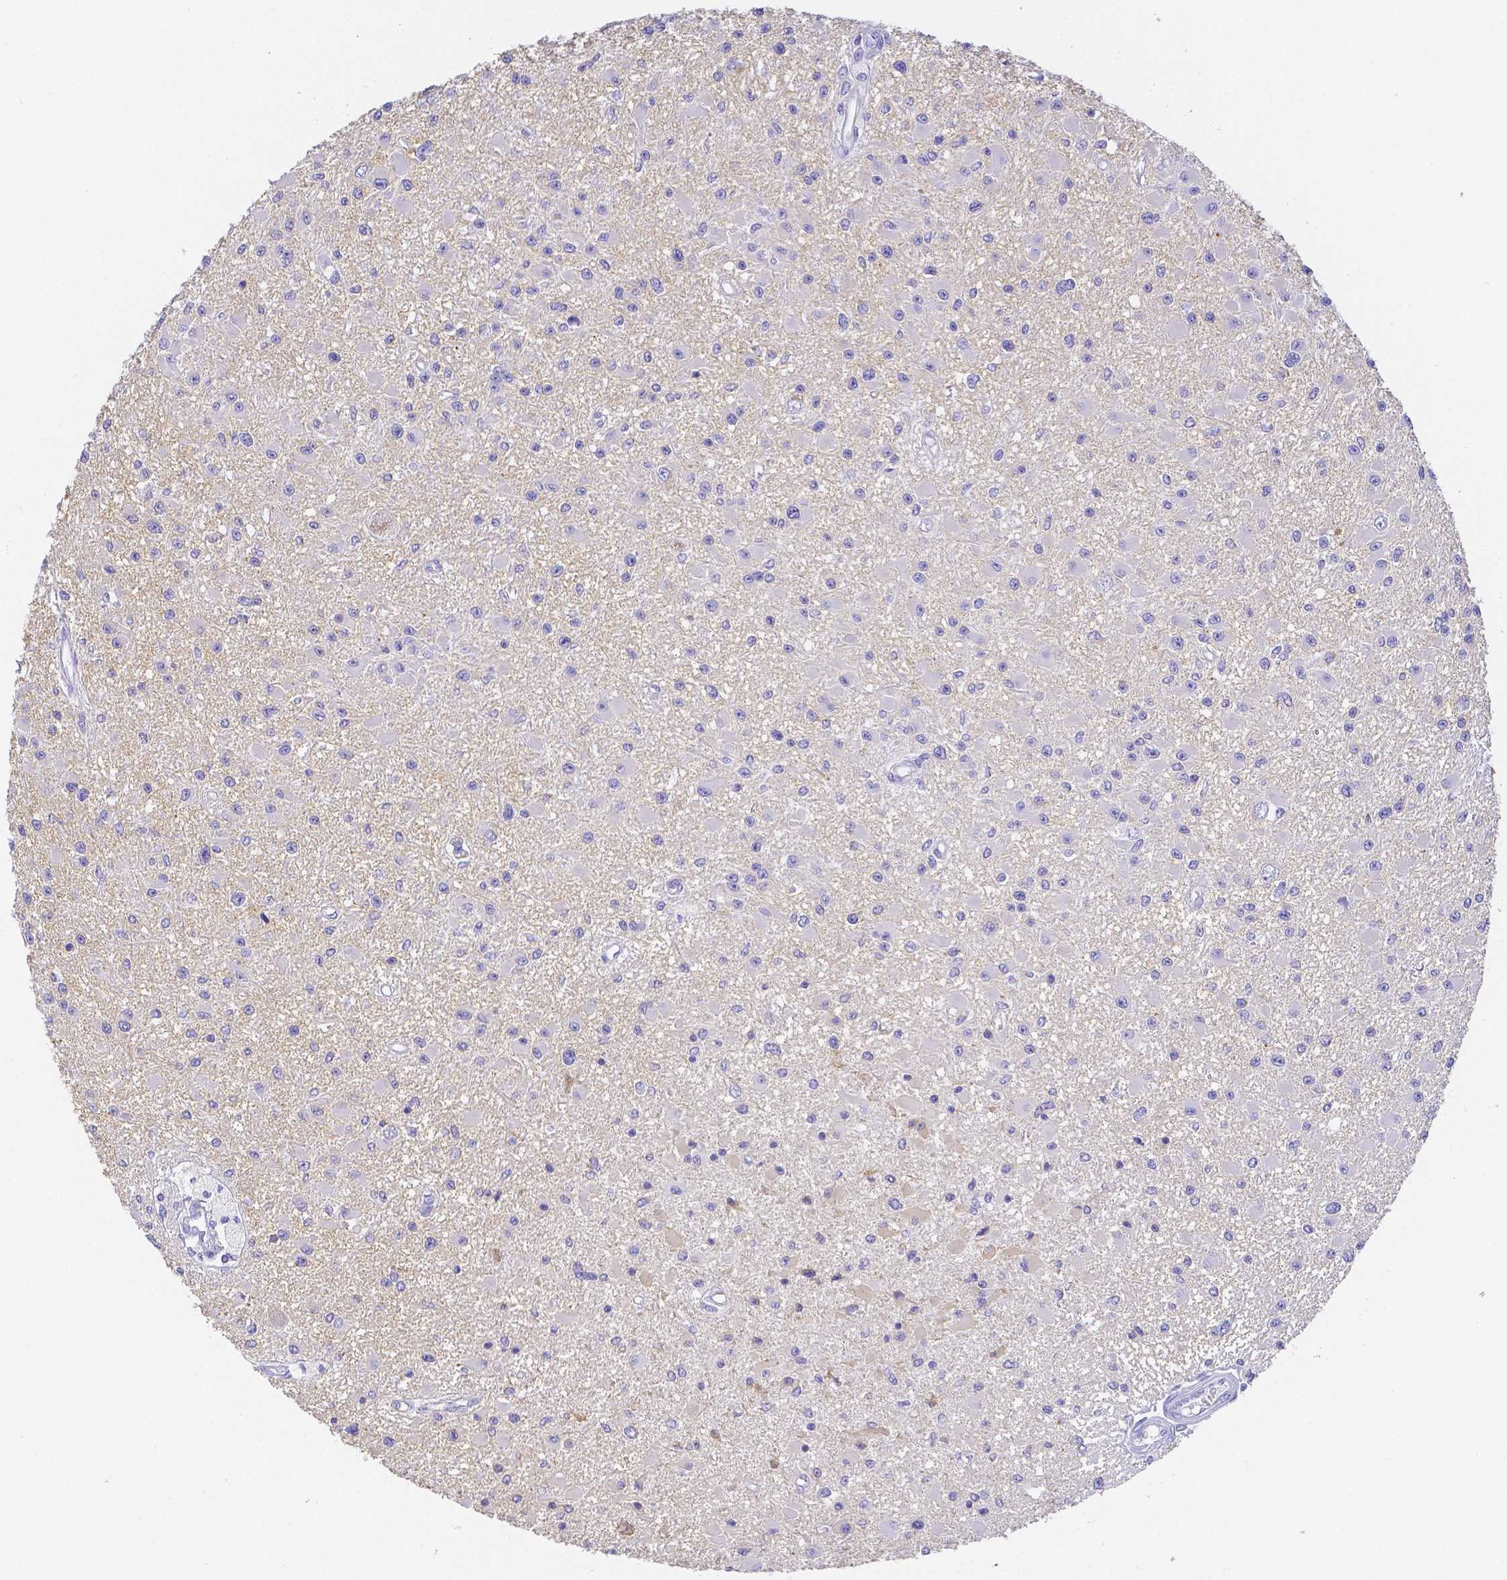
{"staining": {"intensity": "negative", "quantity": "none", "location": "none"}, "tissue": "glioma", "cell_type": "Tumor cells", "image_type": "cancer", "snomed": [{"axis": "morphology", "description": "Glioma, malignant, High grade"}, {"axis": "topography", "description": "Brain"}], "caption": "IHC histopathology image of neoplastic tissue: glioma stained with DAB demonstrates no significant protein positivity in tumor cells.", "gene": "ZG16B", "patient": {"sex": "male", "age": 54}}